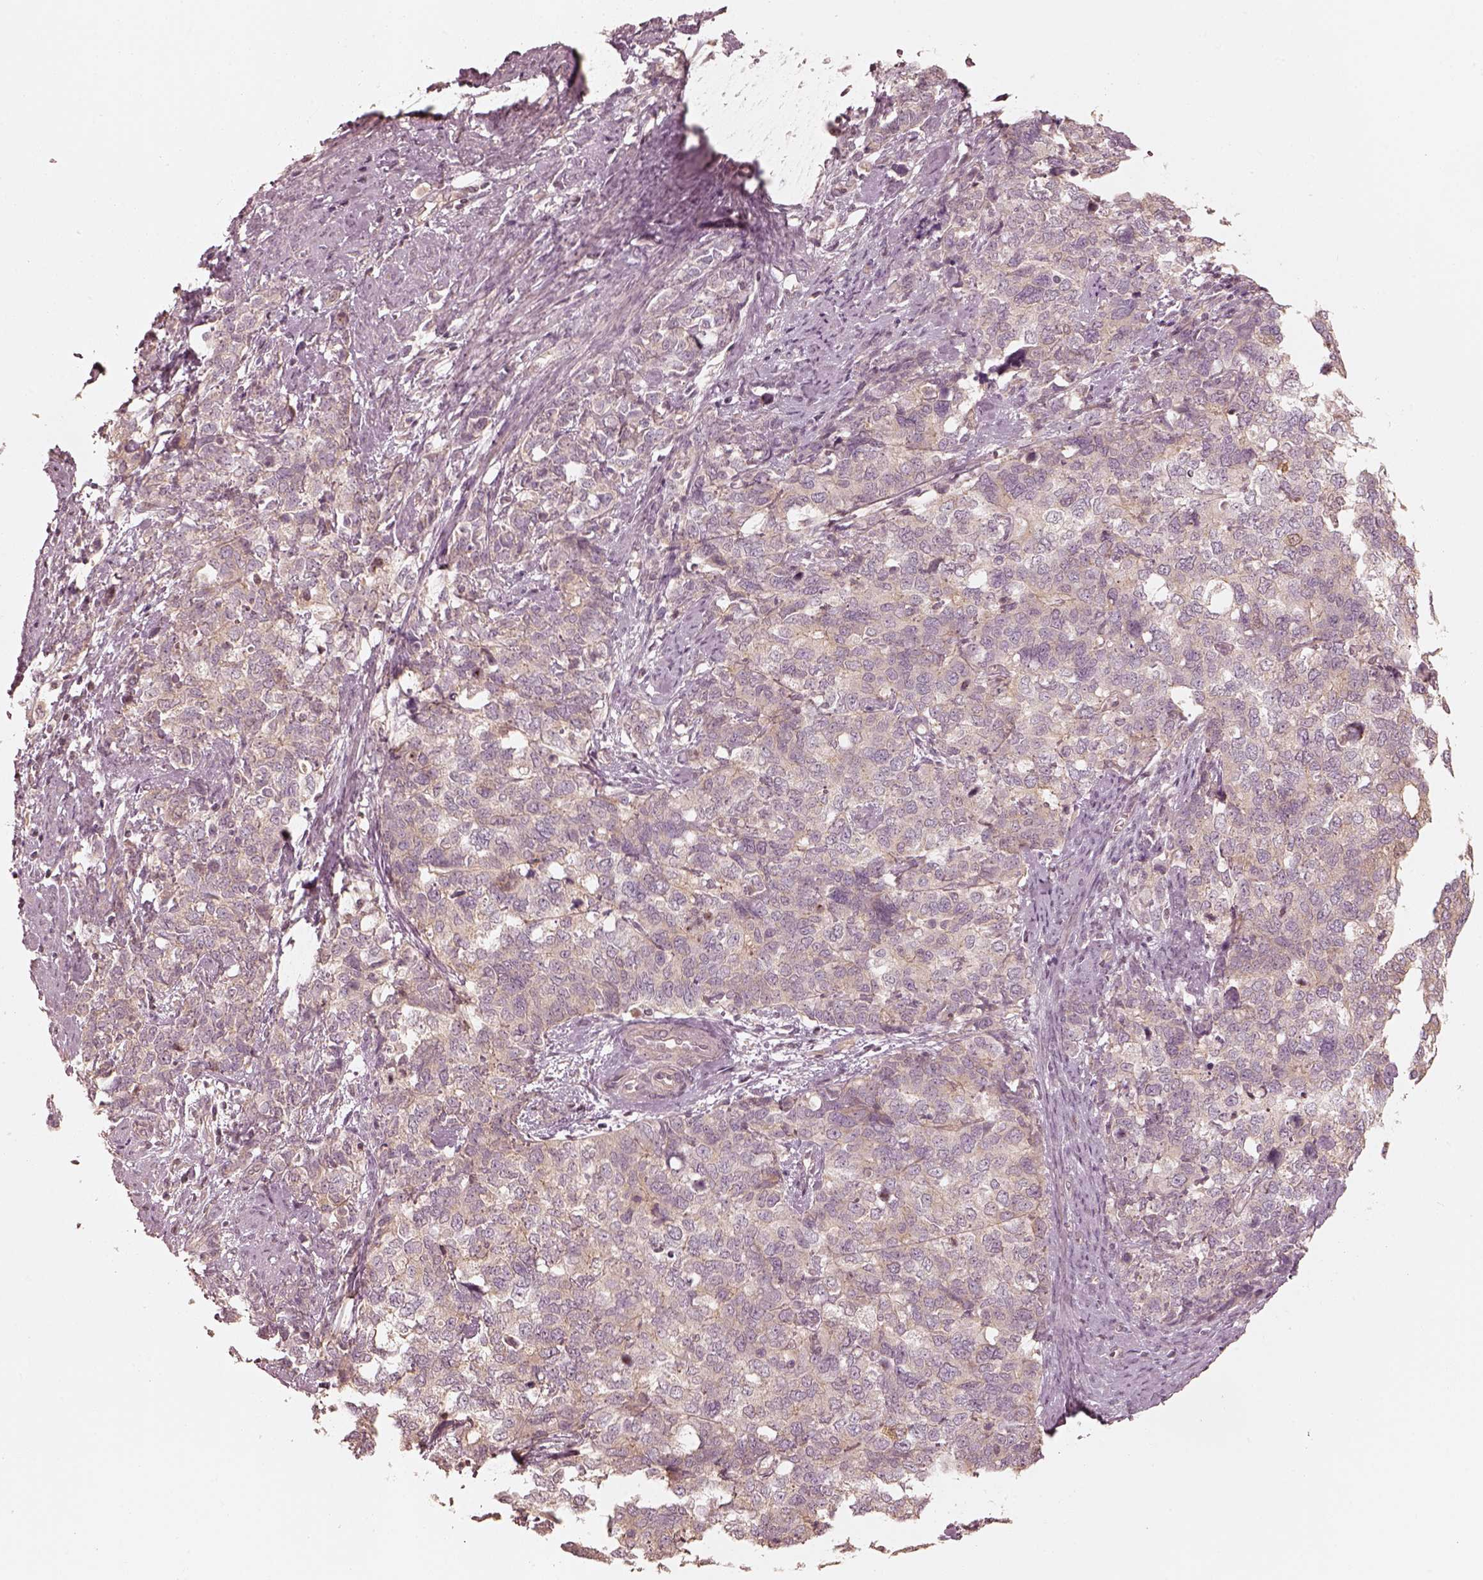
{"staining": {"intensity": "negative", "quantity": "none", "location": "none"}, "tissue": "cervical cancer", "cell_type": "Tumor cells", "image_type": "cancer", "snomed": [{"axis": "morphology", "description": "Squamous cell carcinoma, NOS"}, {"axis": "topography", "description": "Cervix"}], "caption": "IHC of squamous cell carcinoma (cervical) demonstrates no positivity in tumor cells. The staining was performed using DAB (3,3'-diaminobenzidine) to visualize the protein expression in brown, while the nuclei were stained in blue with hematoxylin (Magnification: 20x).", "gene": "KIF5C", "patient": {"sex": "female", "age": 63}}